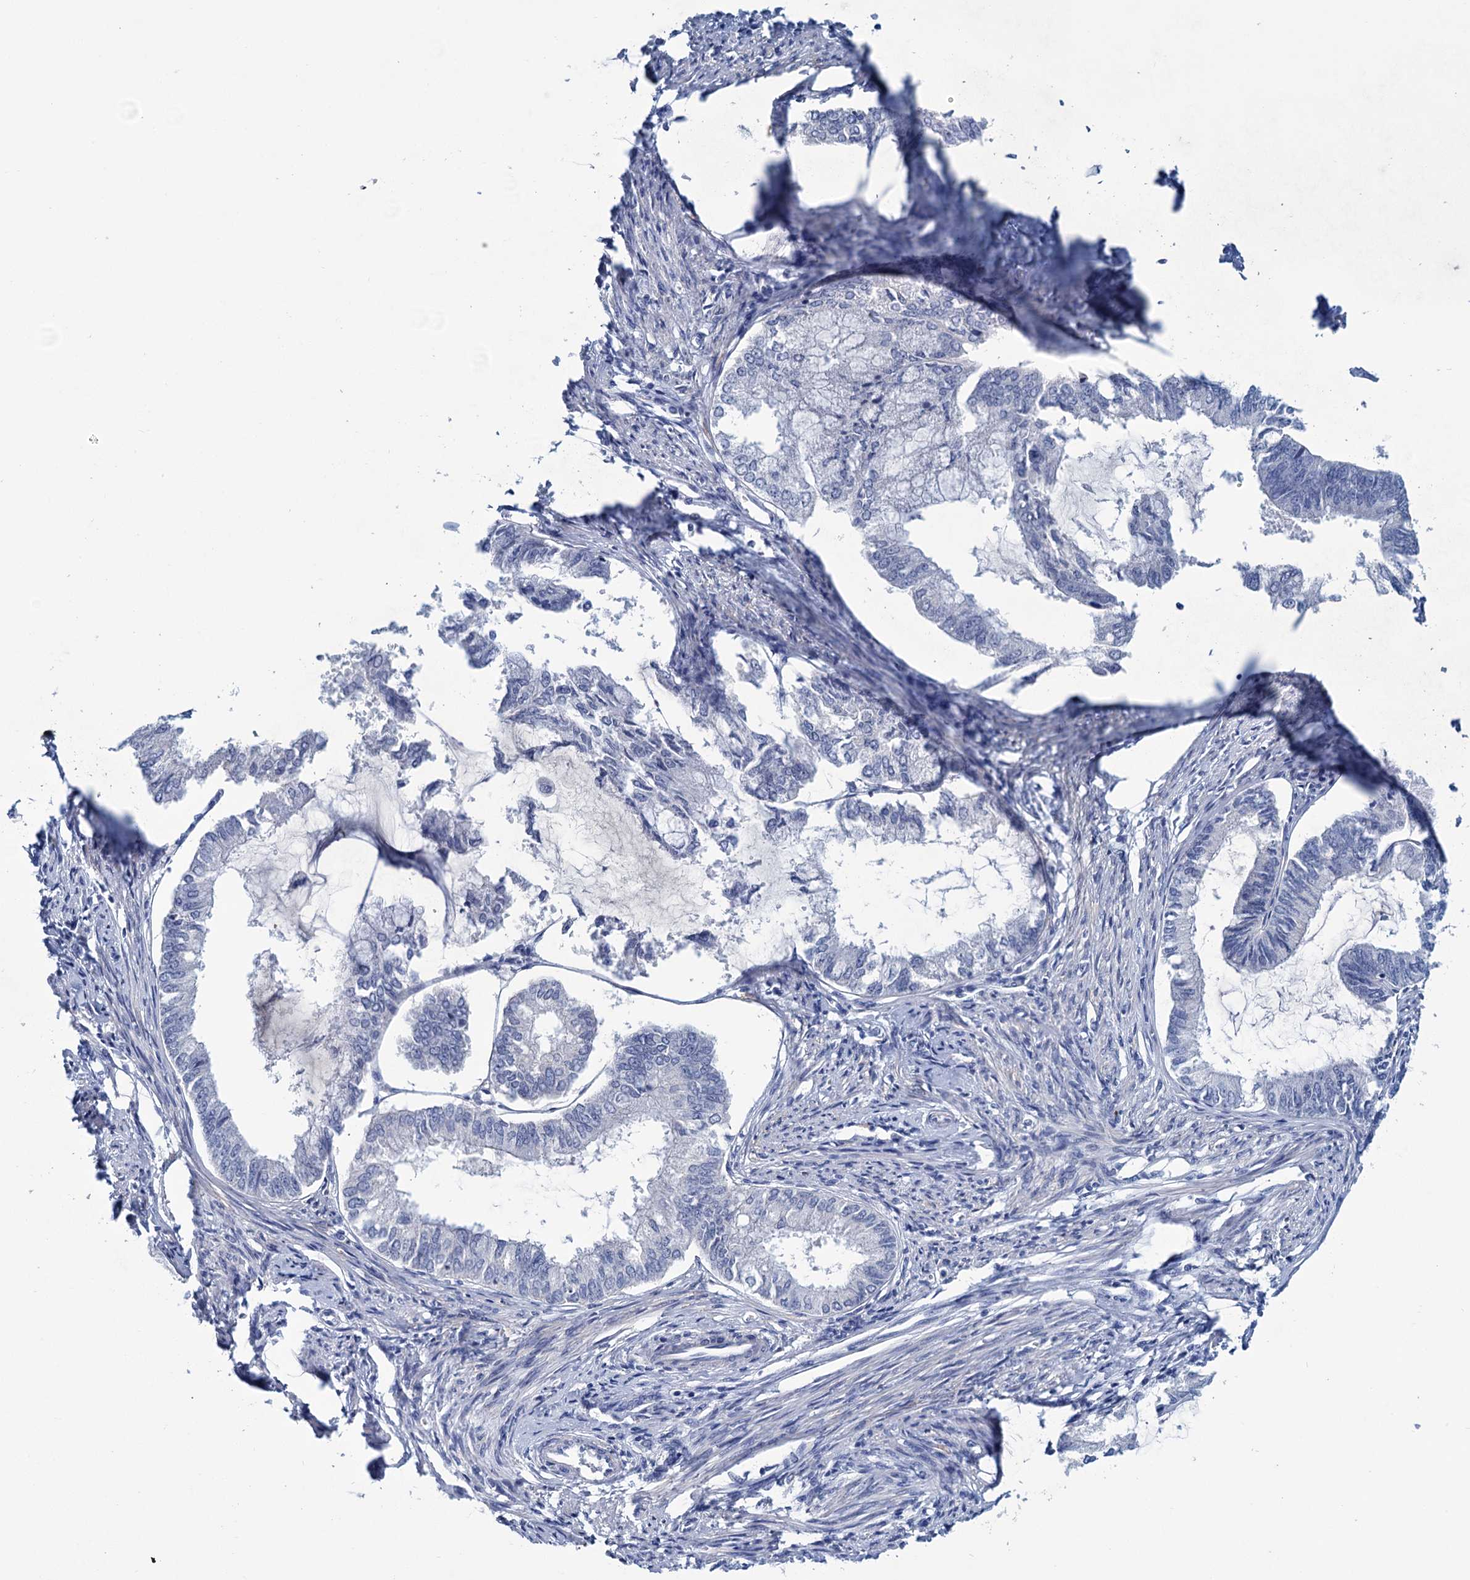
{"staining": {"intensity": "negative", "quantity": "none", "location": "none"}, "tissue": "endometrial cancer", "cell_type": "Tumor cells", "image_type": "cancer", "snomed": [{"axis": "morphology", "description": "Adenocarcinoma, NOS"}, {"axis": "topography", "description": "Endometrium"}], "caption": "Protein analysis of endometrial adenocarcinoma shows no significant staining in tumor cells.", "gene": "MYOZ3", "patient": {"sex": "female", "age": 86}}